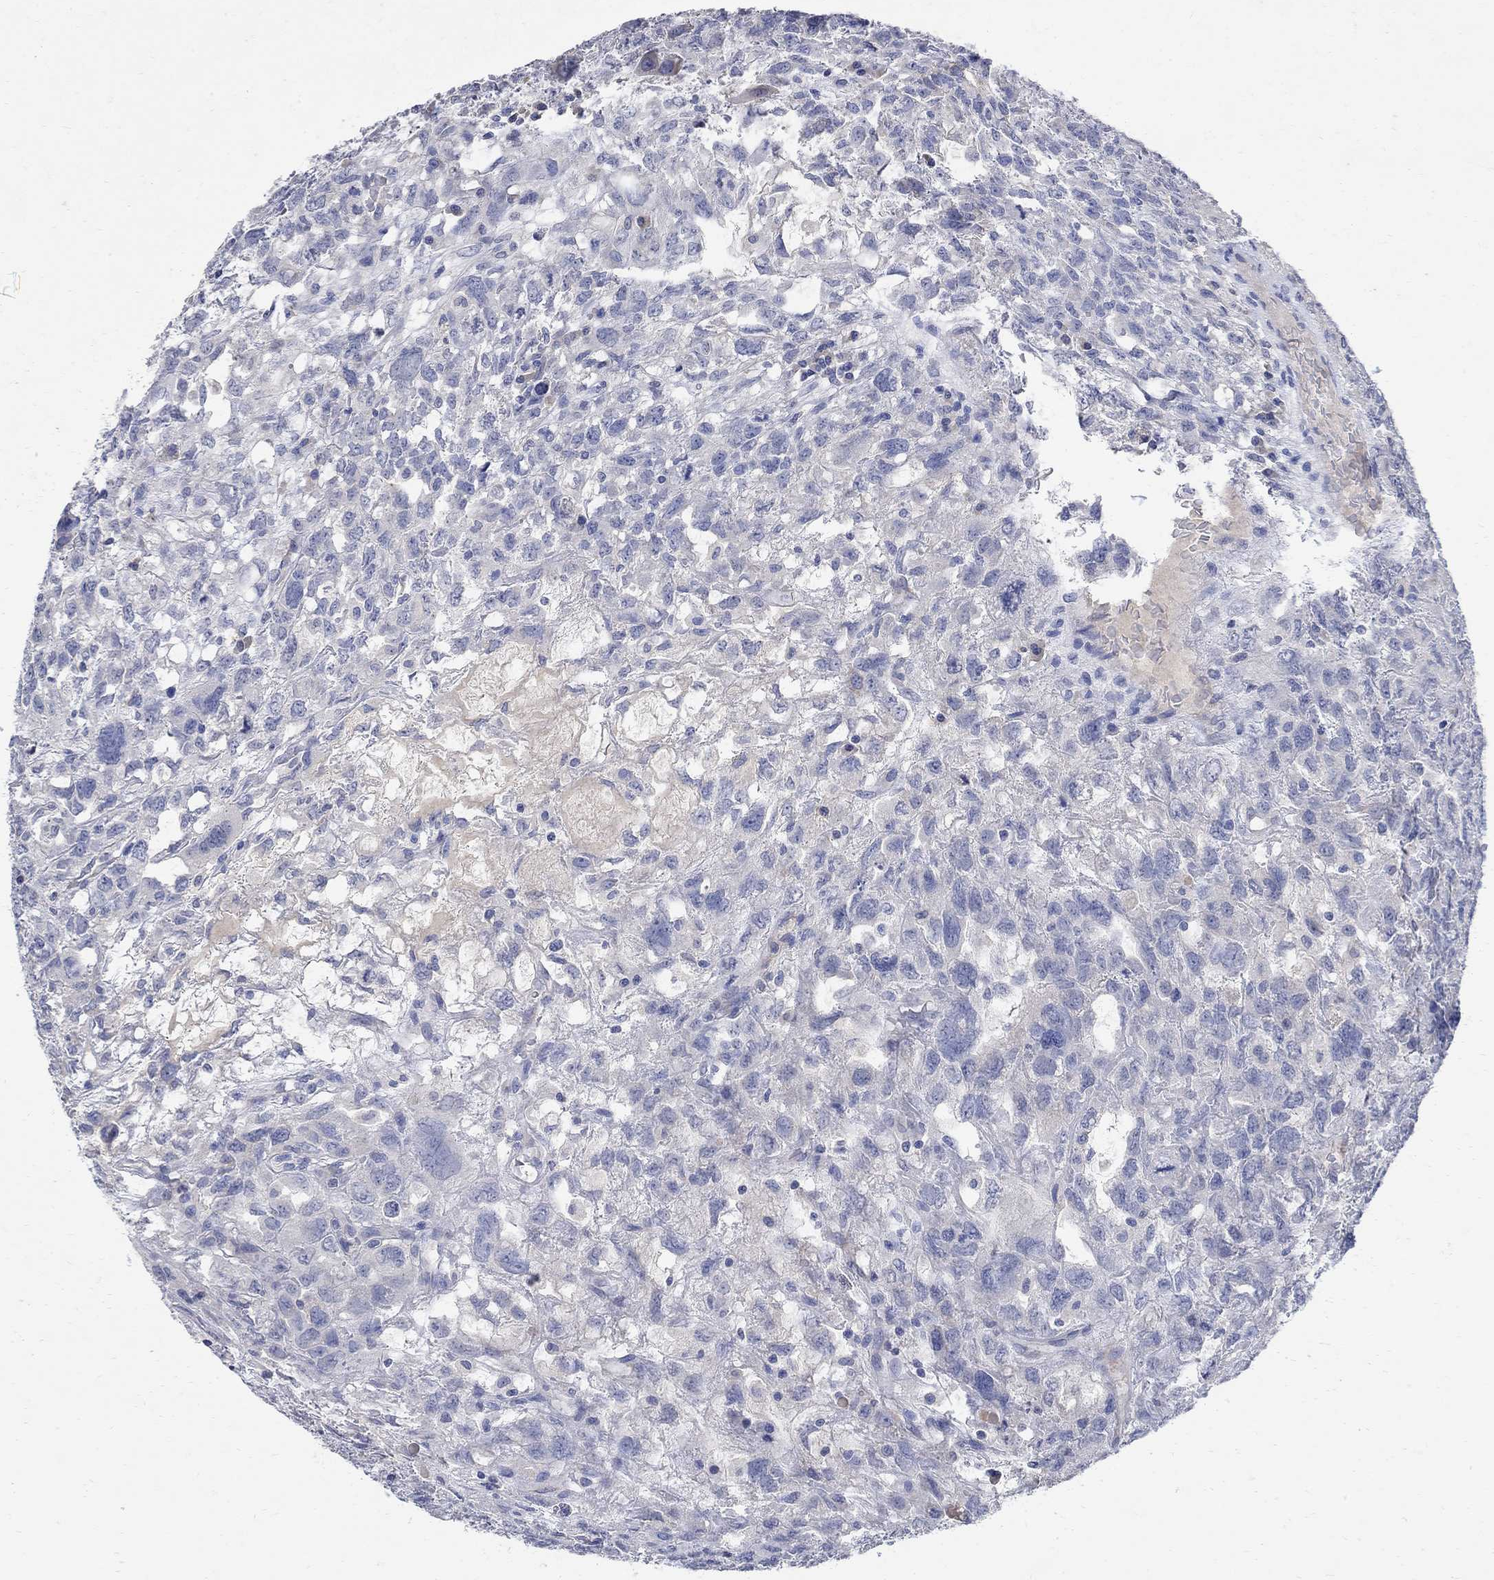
{"staining": {"intensity": "negative", "quantity": "none", "location": "none"}, "tissue": "testis cancer", "cell_type": "Tumor cells", "image_type": "cancer", "snomed": [{"axis": "morphology", "description": "Seminoma, NOS"}, {"axis": "topography", "description": "Testis"}], "caption": "DAB immunohistochemical staining of human seminoma (testis) displays no significant staining in tumor cells. Brightfield microscopy of immunohistochemistry (IHC) stained with DAB (brown) and hematoxylin (blue), captured at high magnification.", "gene": "TMEM169", "patient": {"sex": "male", "age": 52}}